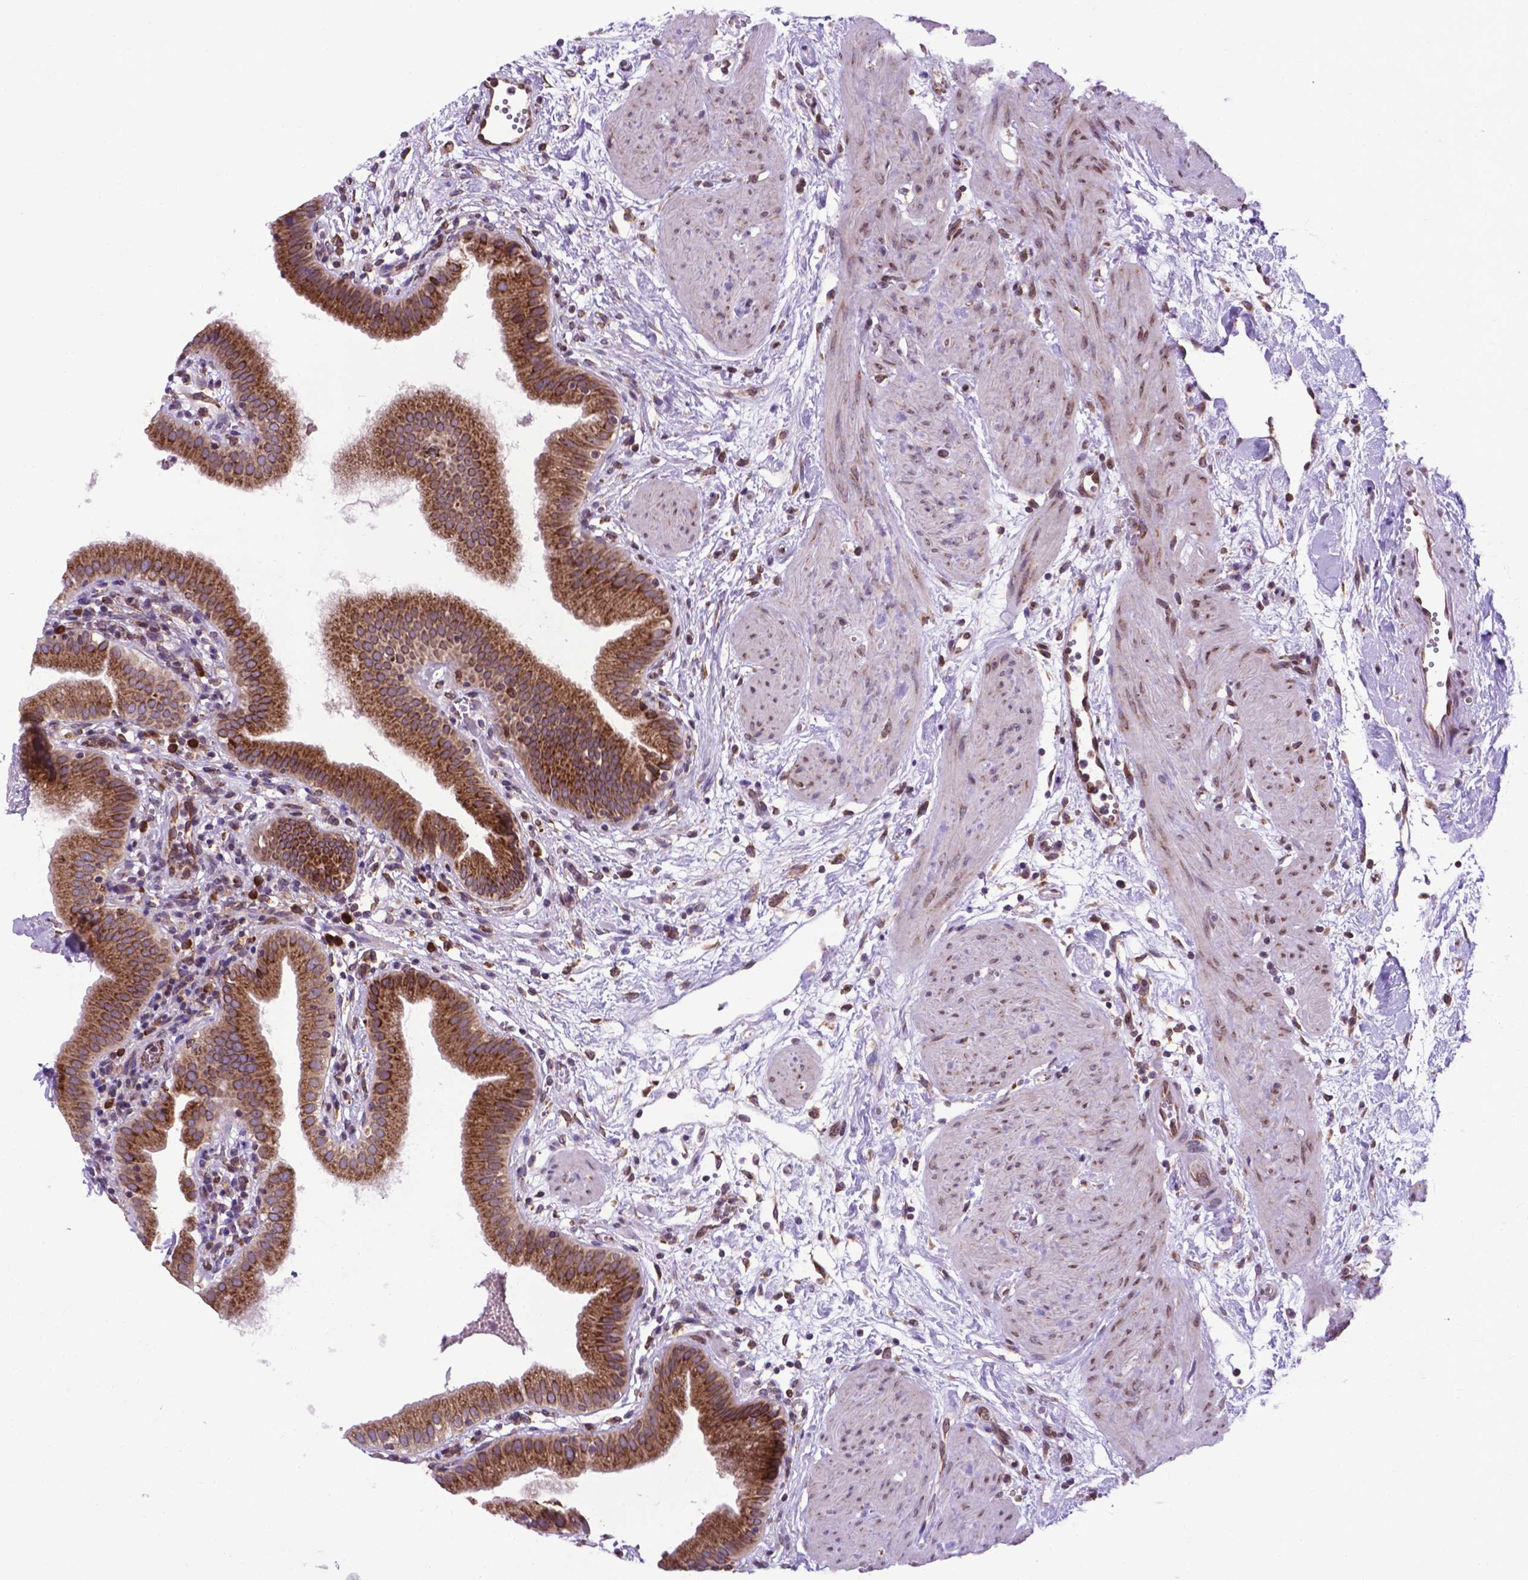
{"staining": {"intensity": "moderate", "quantity": ">75%", "location": "cytoplasmic/membranous"}, "tissue": "gallbladder", "cell_type": "Glandular cells", "image_type": "normal", "snomed": [{"axis": "morphology", "description": "Normal tissue, NOS"}, {"axis": "topography", "description": "Gallbladder"}], "caption": "IHC histopathology image of unremarkable human gallbladder stained for a protein (brown), which demonstrates medium levels of moderate cytoplasmic/membranous staining in approximately >75% of glandular cells.", "gene": "ENSG00000269590", "patient": {"sex": "female", "age": 65}}